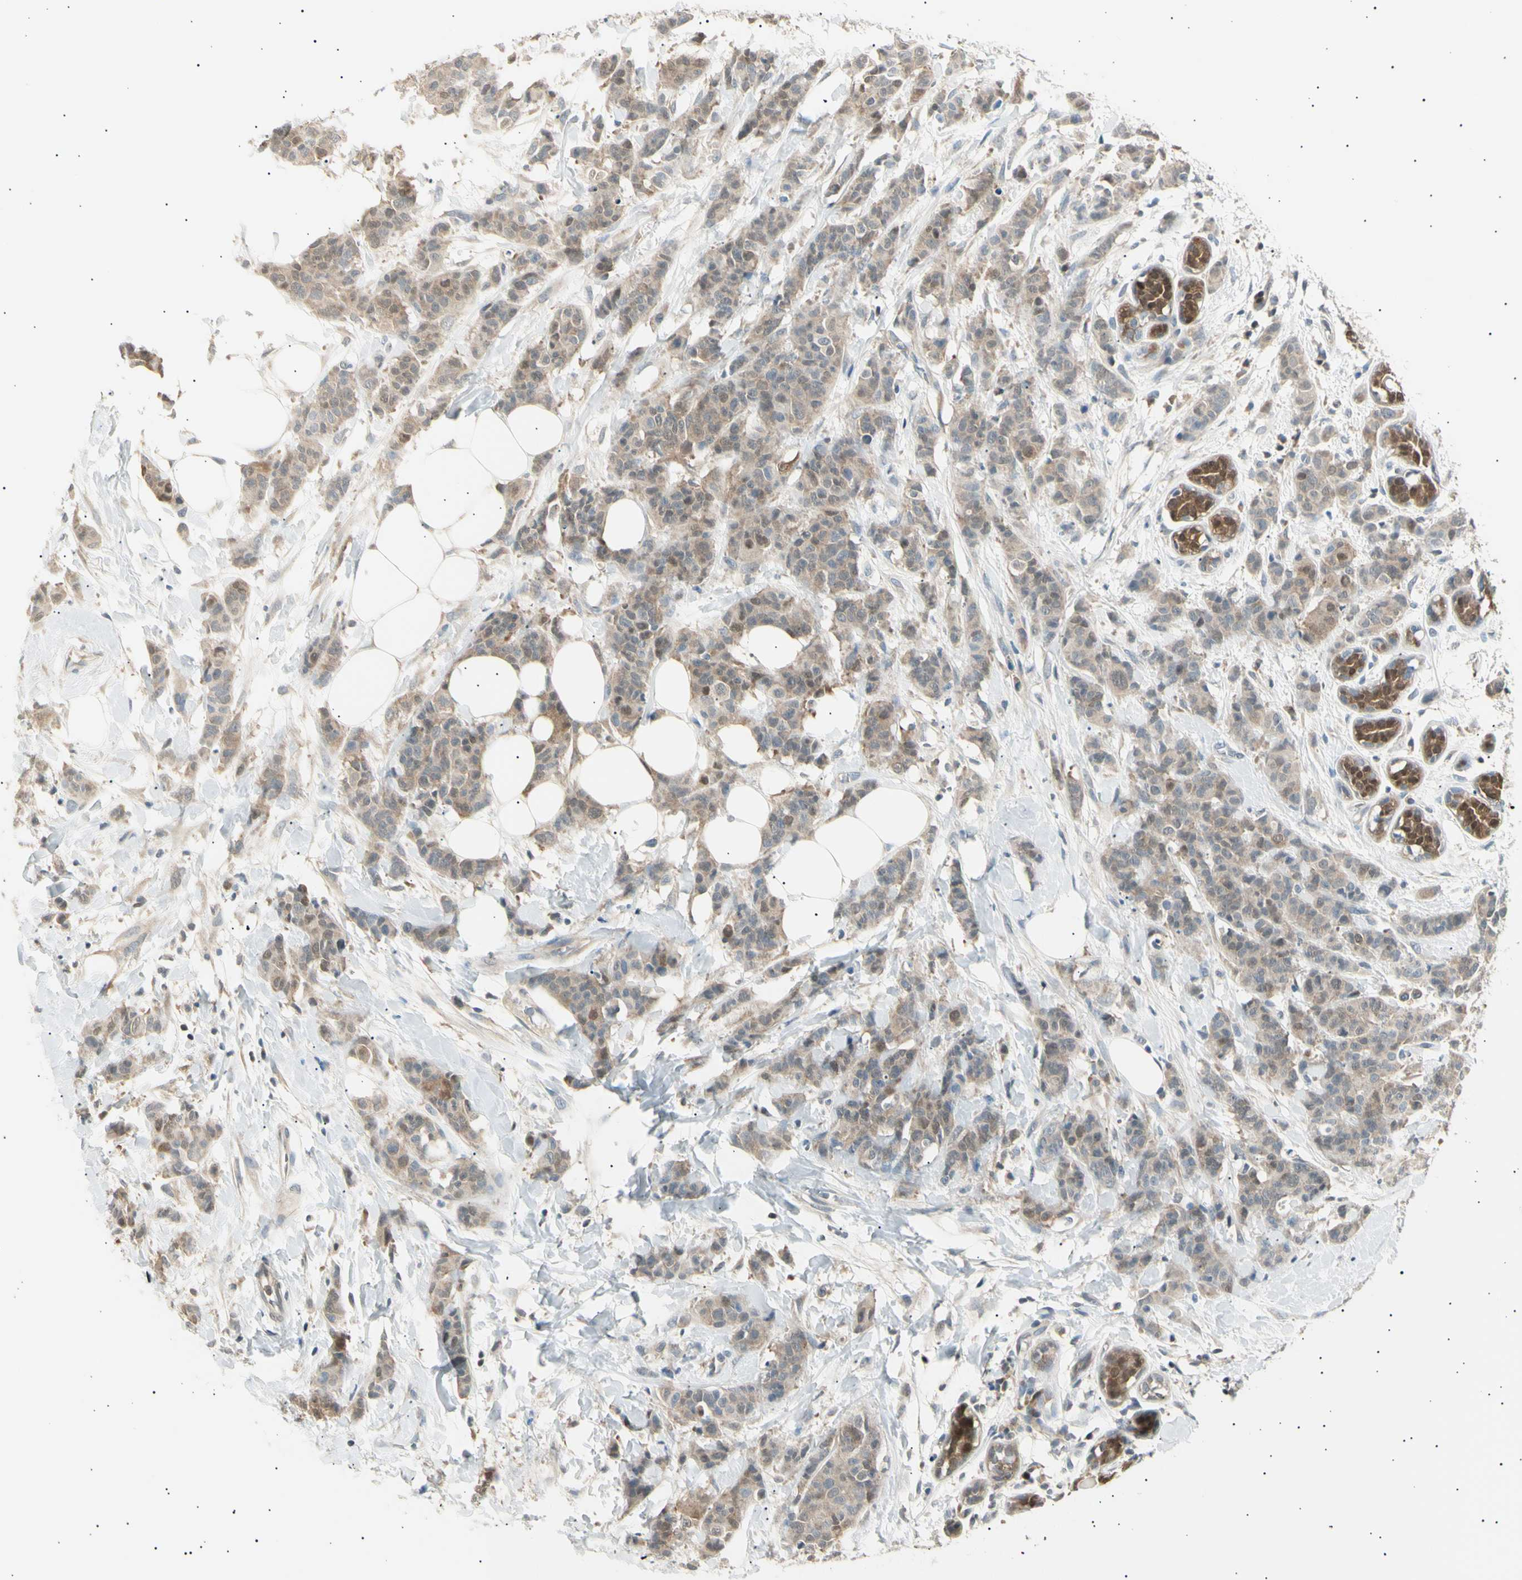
{"staining": {"intensity": "weak", "quantity": ">75%", "location": "cytoplasmic/membranous"}, "tissue": "breast cancer", "cell_type": "Tumor cells", "image_type": "cancer", "snomed": [{"axis": "morphology", "description": "Normal tissue, NOS"}, {"axis": "morphology", "description": "Duct carcinoma"}, {"axis": "topography", "description": "Breast"}], "caption": "DAB (3,3'-diaminobenzidine) immunohistochemical staining of breast cancer exhibits weak cytoplasmic/membranous protein staining in approximately >75% of tumor cells. Nuclei are stained in blue.", "gene": "LHPP", "patient": {"sex": "female", "age": 40}}